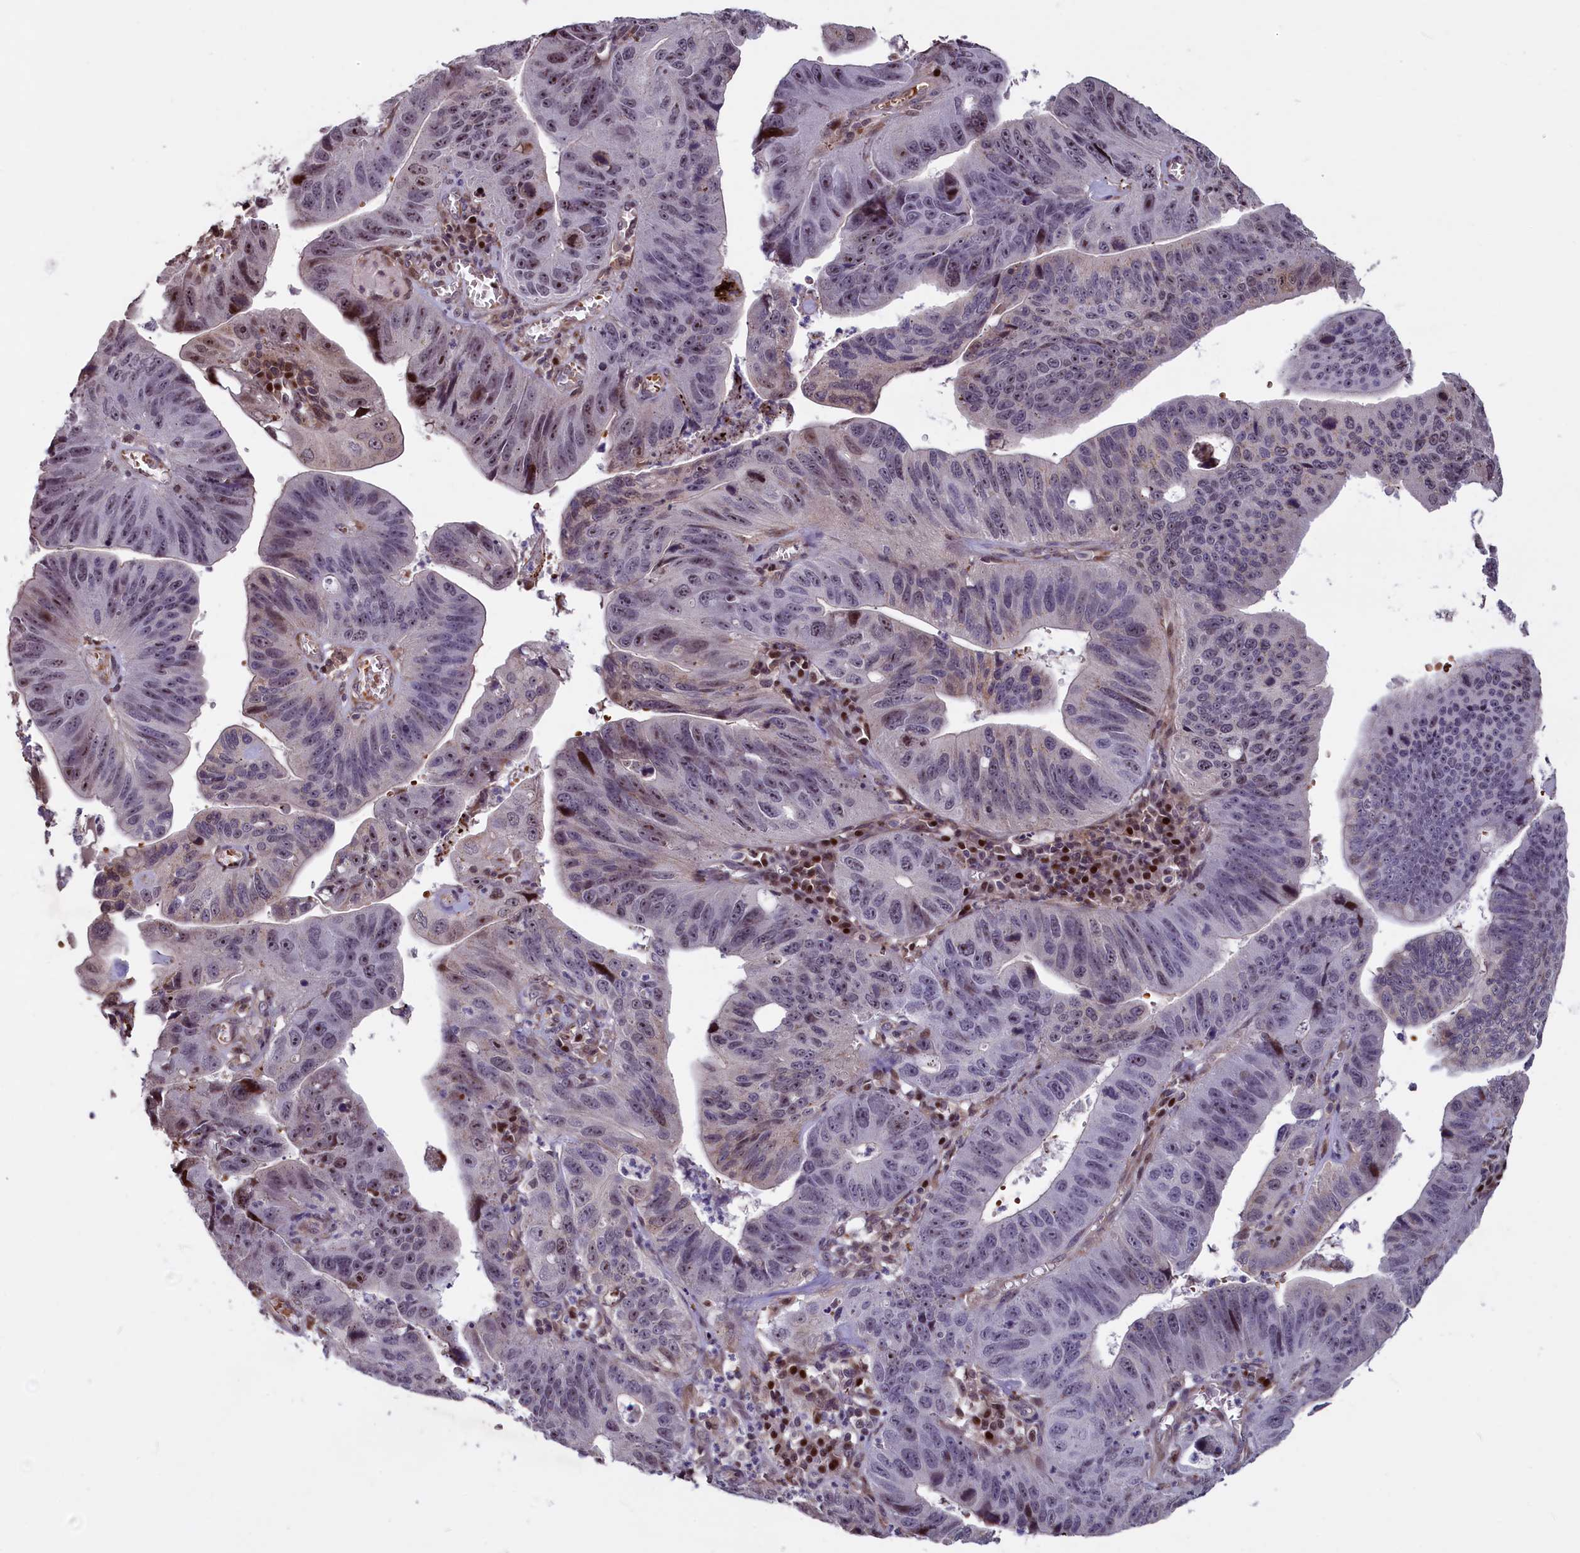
{"staining": {"intensity": "moderate", "quantity": "<25%", "location": "nuclear"}, "tissue": "stomach cancer", "cell_type": "Tumor cells", "image_type": "cancer", "snomed": [{"axis": "morphology", "description": "Adenocarcinoma, NOS"}, {"axis": "topography", "description": "Stomach"}], "caption": "Protein staining of stomach cancer (adenocarcinoma) tissue exhibits moderate nuclear positivity in approximately <25% of tumor cells.", "gene": "SHFL", "patient": {"sex": "male", "age": 59}}